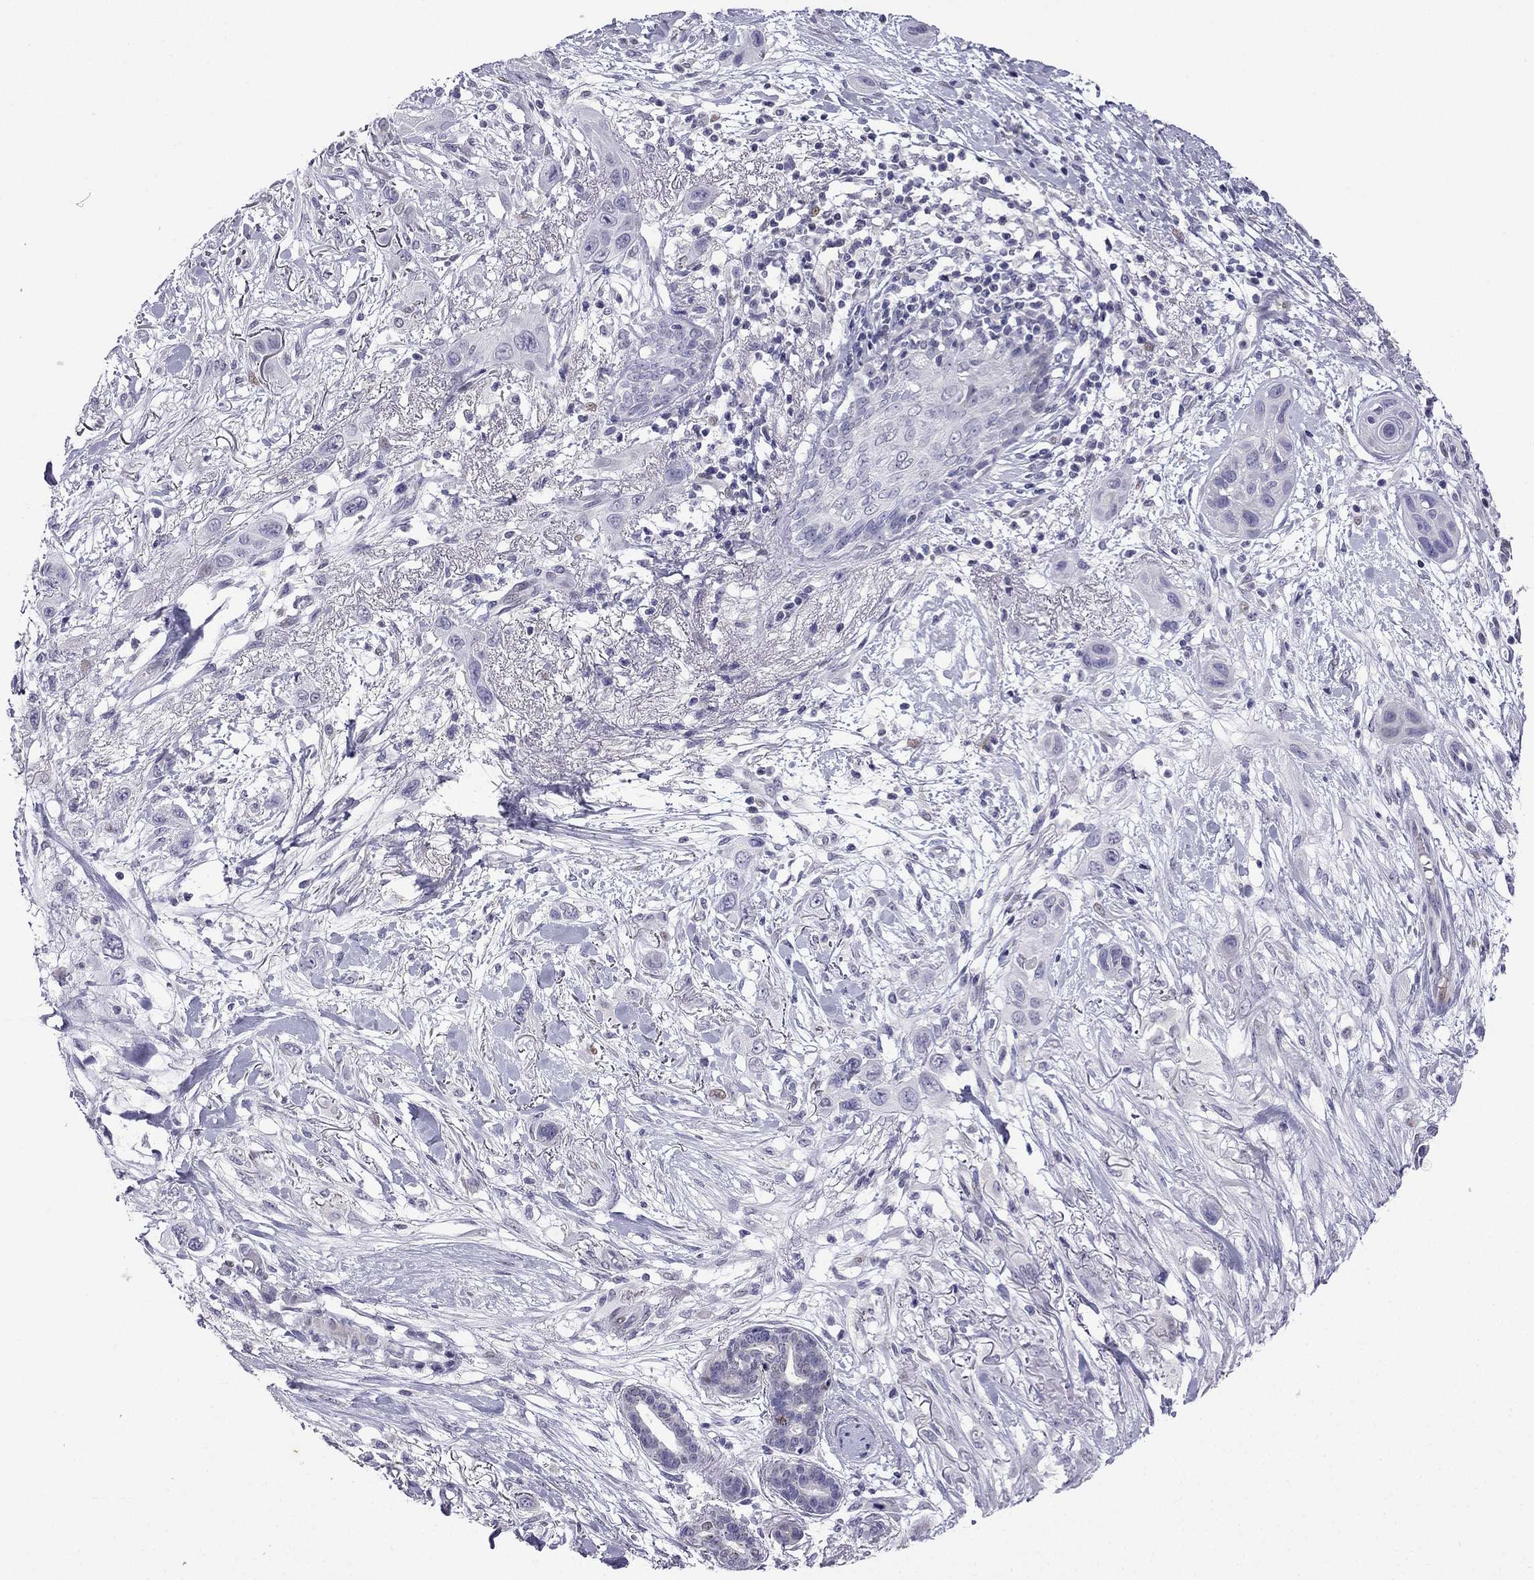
{"staining": {"intensity": "negative", "quantity": "none", "location": "none"}, "tissue": "skin cancer", "cell_type": "Tumor cells", "image_type": "cancer", "snomed": [{"axis": "morphology", "description": "Squamous cell carcinoma, NOS"}, {"axis": "topography", "description": "Skin"}], "caption": "Tumor cells show no significant protein positivity in skin squamous cell carcinoma.", "gene": "CFAP70", "patient": {"sex": "male", "age": 79}}